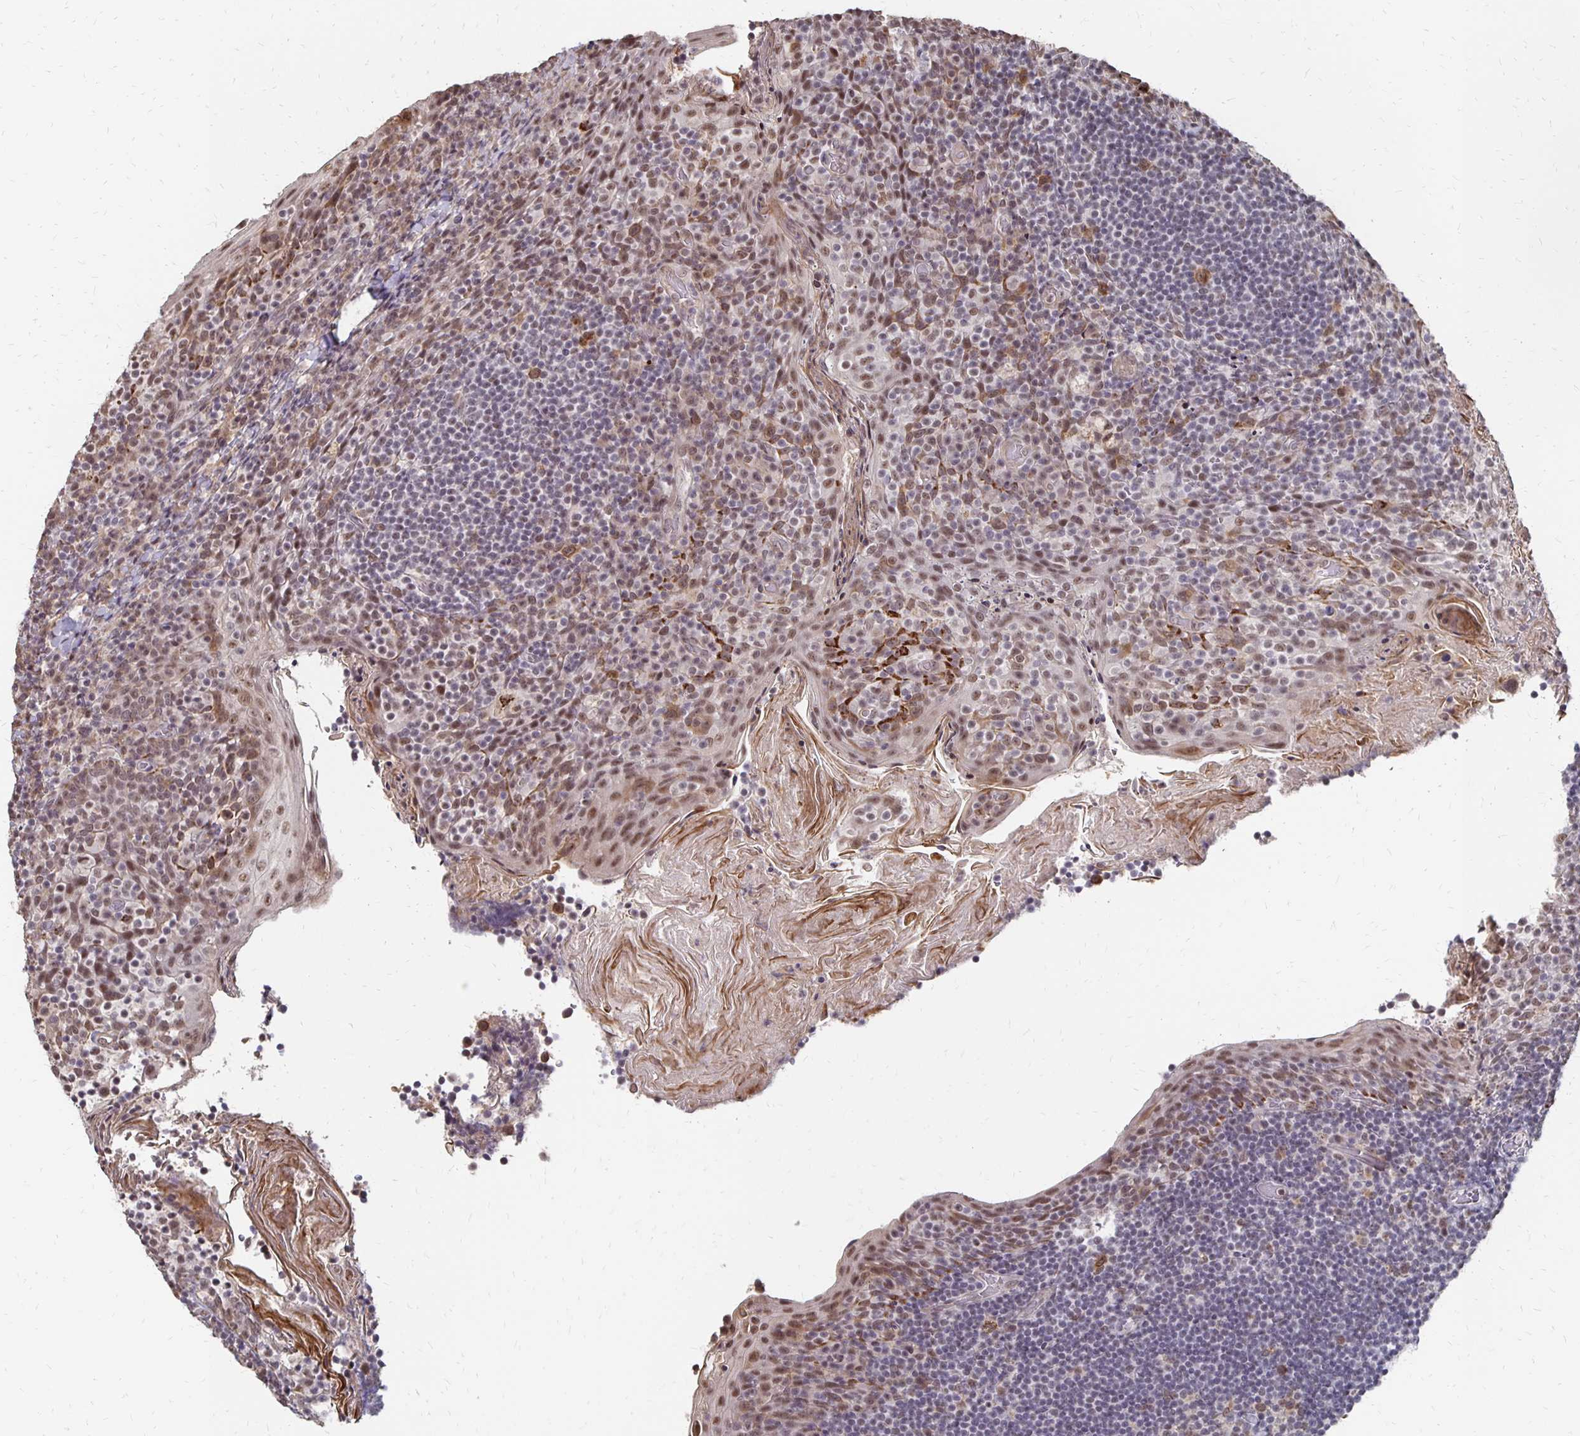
{"staining": {"intensity": "negative", "quantity": "none", "location": "none"}, "tissue": "tonsil", "cell_type": "Non-germinal center cells", "image_type": "normal", "snomed": [{"axis": "morphology", "description": "Normal tissue, NOS"}, {"axis": "topography", "description": "Tonsil"}], "caption": "IHC of unremarkable tonsil shows no staining in non-germinal center cells.", "gene": "CLASRP", "patient": {"sex": "female", "age": 10}}